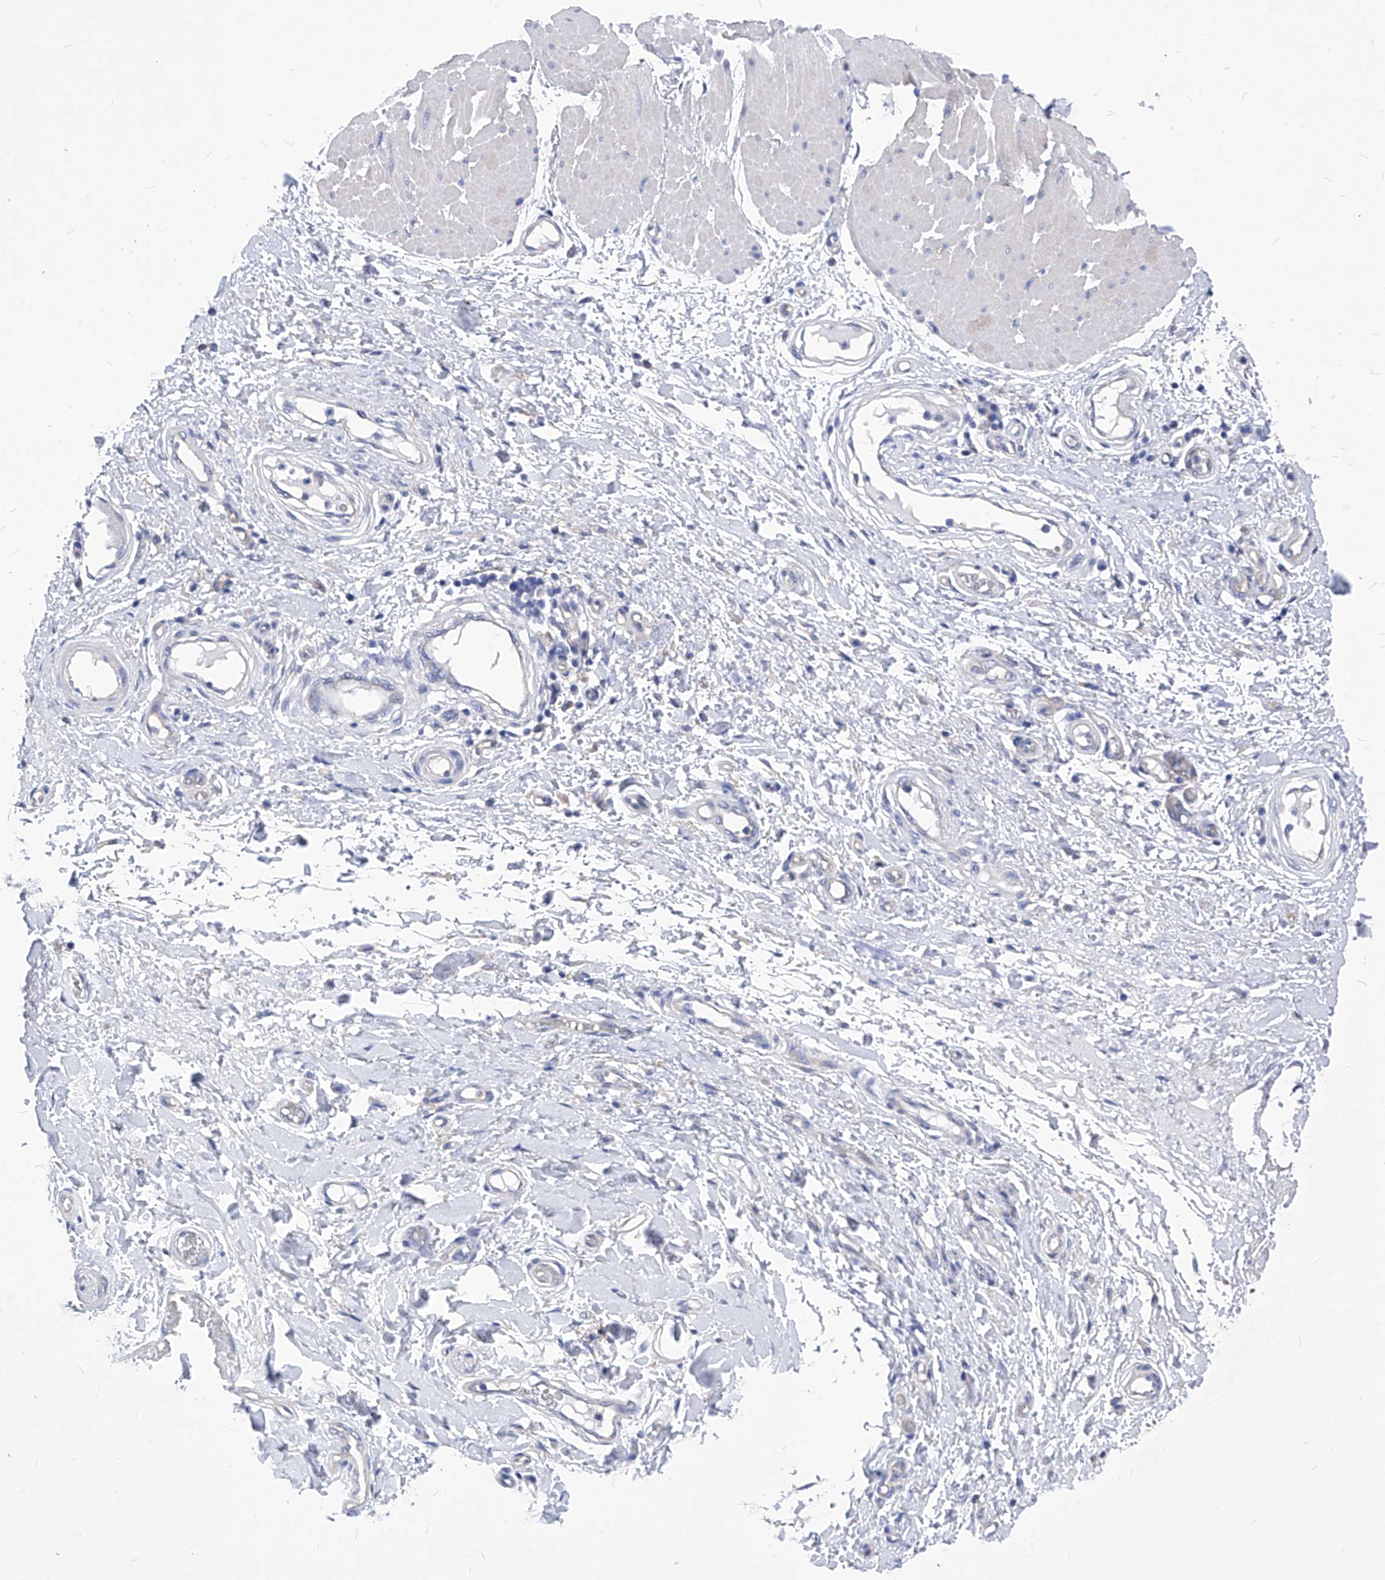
{"staining": {"intensity": "negative", "quantity": "none", "location": "none"}, "tissue": "adipose tissue", "cell_type": "Adipocytes", "image_type": "normal", "snomed": [{"axis": "morphology", "description": "Normal tissue, NOS"}, {"axis": "morphology", "description": "Adenocarcinoma, NOS"}, {"axis": "topography", "description": "Esophagus"}, {"axis": "topography", "description": "Stomach, upper"}, {"axis": "topography", "description": "Peripheral nerve tissue"}], "caption": "An image of human adipose tissue is negative for staining in adipocytes. The staining was performed using DAB to visualize the protein expression in brown, while the nuclei were stained in blue with hematoxylin (Magnification: 20x).", "gene": "XPNPEP1", "patient": {"sex": "male", "age": 62}}